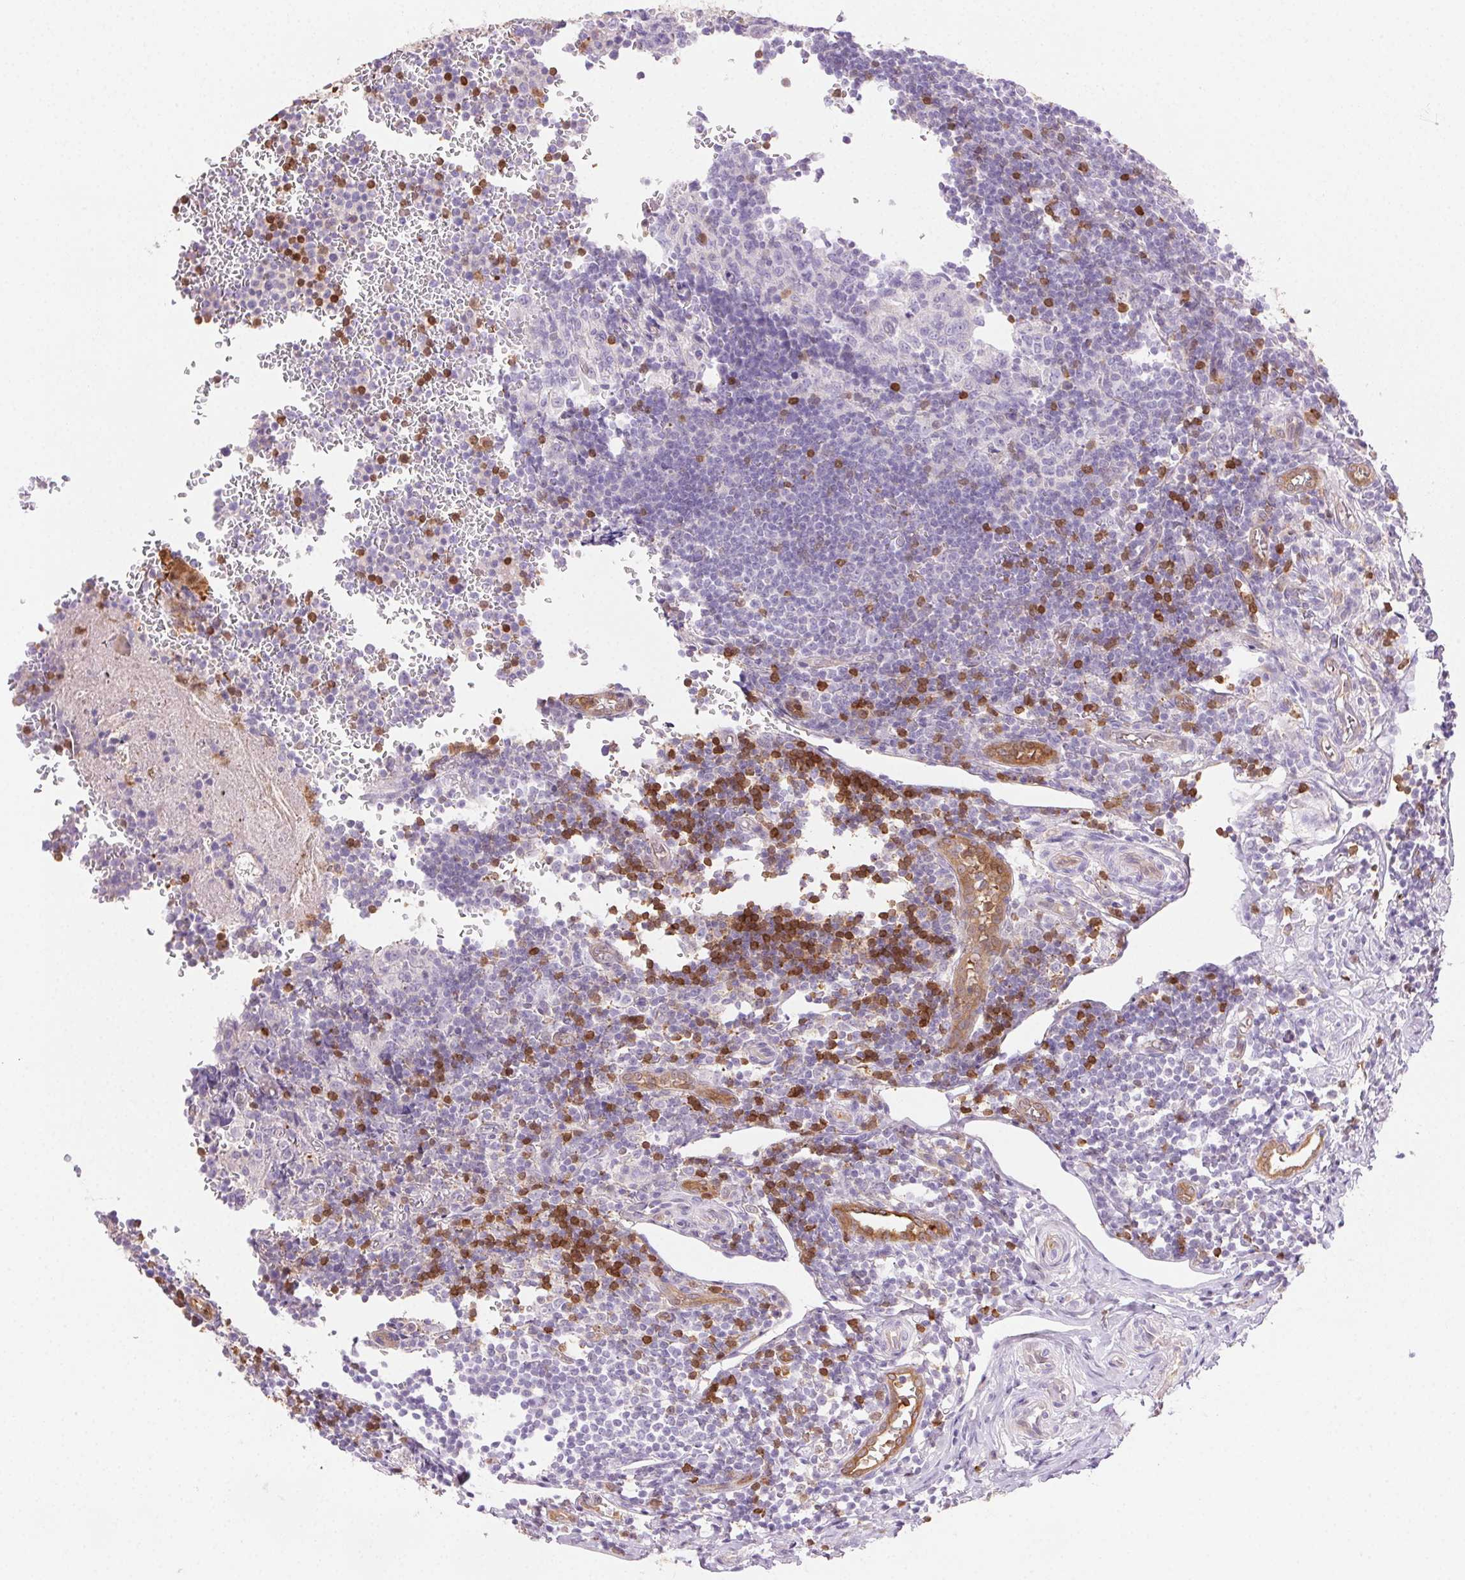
{"staining": {"intensity": "strong", "quantity": ">75%", "location": "cytoplasmic/membranous,nuclear"}, "tissue": "appendix", "cell_type": "Glandular cells", "image_type": "normal", "snomed": [{"axis": "morphology", "description": "Normal tissue, NOS"}, {"axis": "topography", "description": "Appendix"}], "caption": "Protein positivity by immunohistochemistry (IHC) exhibits strong cytoplasmic/membranous,nuclear positivity in about >75% of glandular cells in normal appendix. The staining is performed using DAB brown chromogen to label protein expression. The nuclei are counter-stained blue using hematoxylin.", "gene": "TMEM45A", "patient": {"sex": "male", "age": 18}}